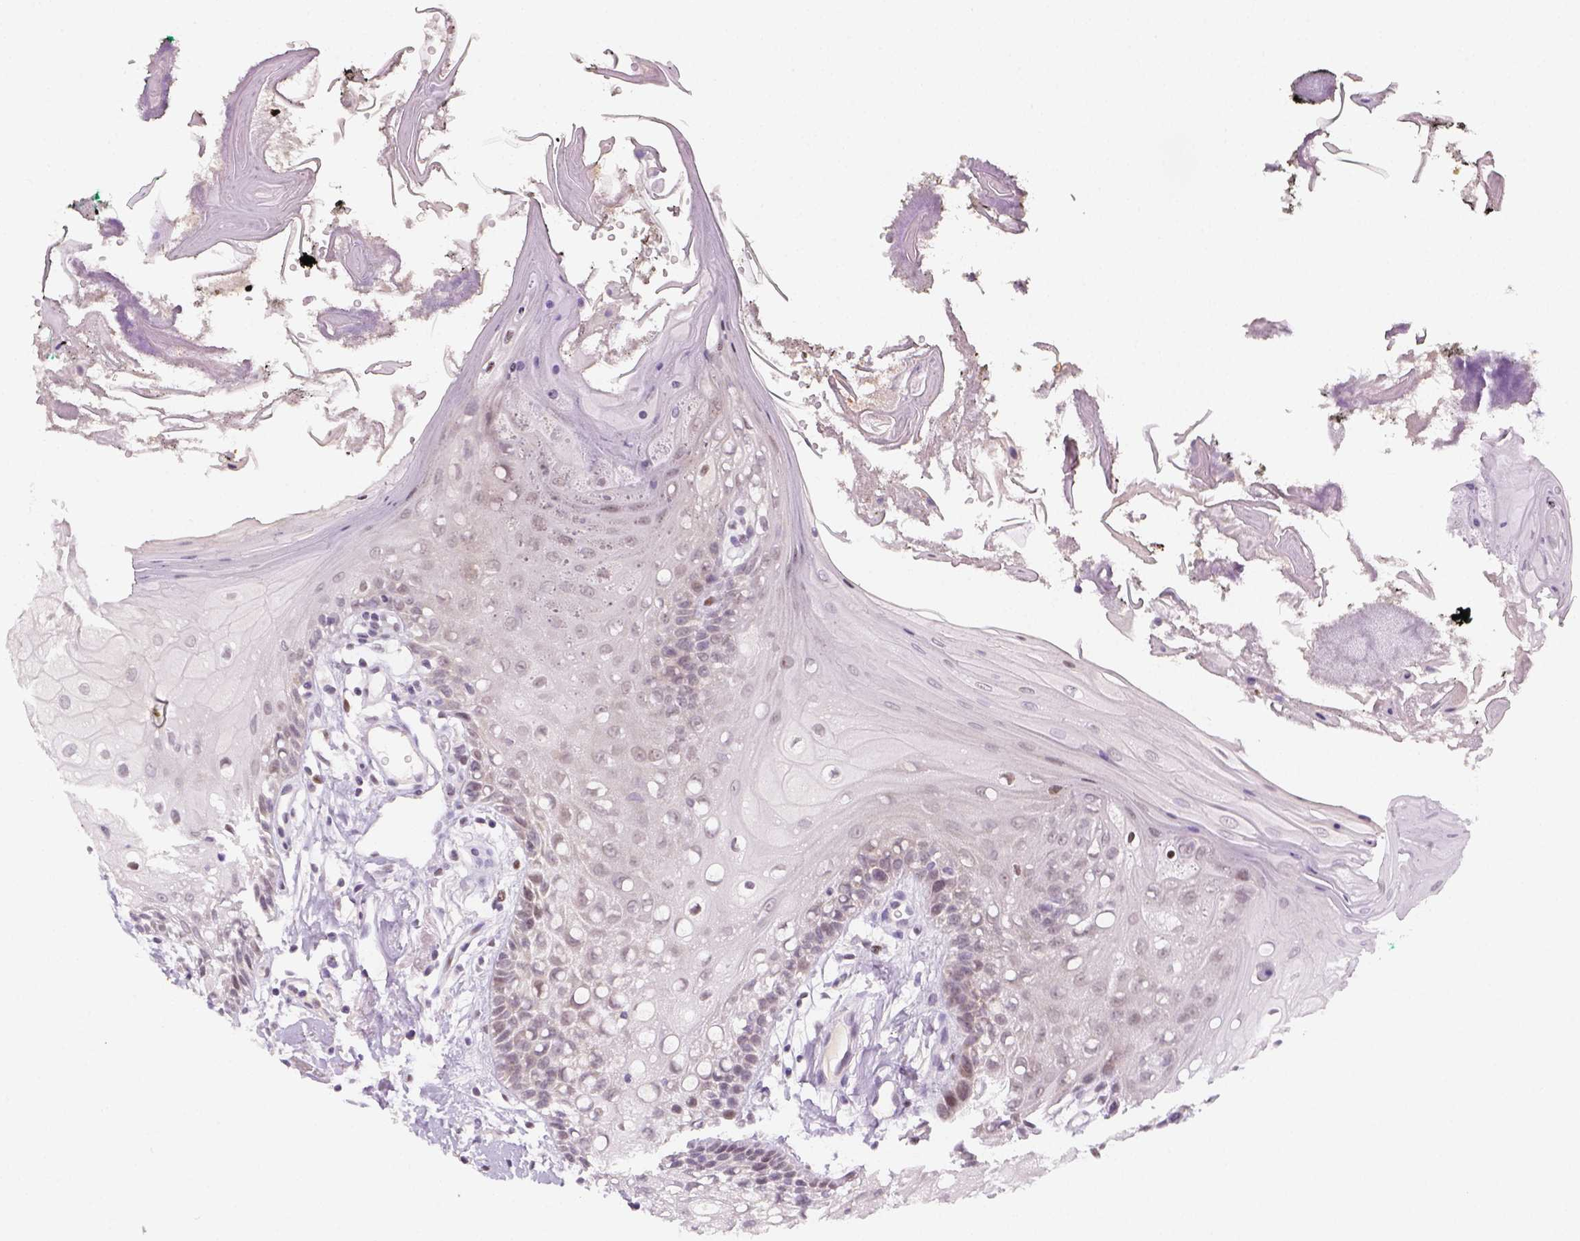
{"staining": {"intensity": "weak", "quantity": "<25%", "location": "nuclear"}, "tissue": "oral mucosa", "cell_type": "Squamous epithelial cells", "image_type": "normal", "snomed": [{"axis": "morphology", "description": "Normal tissue, NOS"}, {"axis": "morphology", "description": "Squamous cell carcinoma, NOS"}, {"axis": "topography", "description": "Oral tissue"}, {"axis": "topography", "description": "Head-Neck"}], "caption": "Oral mucosa stained for a protein using immunohistochemistry (IHC) reveals no expression squamous epithelial cells.", "gene": "MAGEB3", "patient": {"sex": "male", "age": 69}}